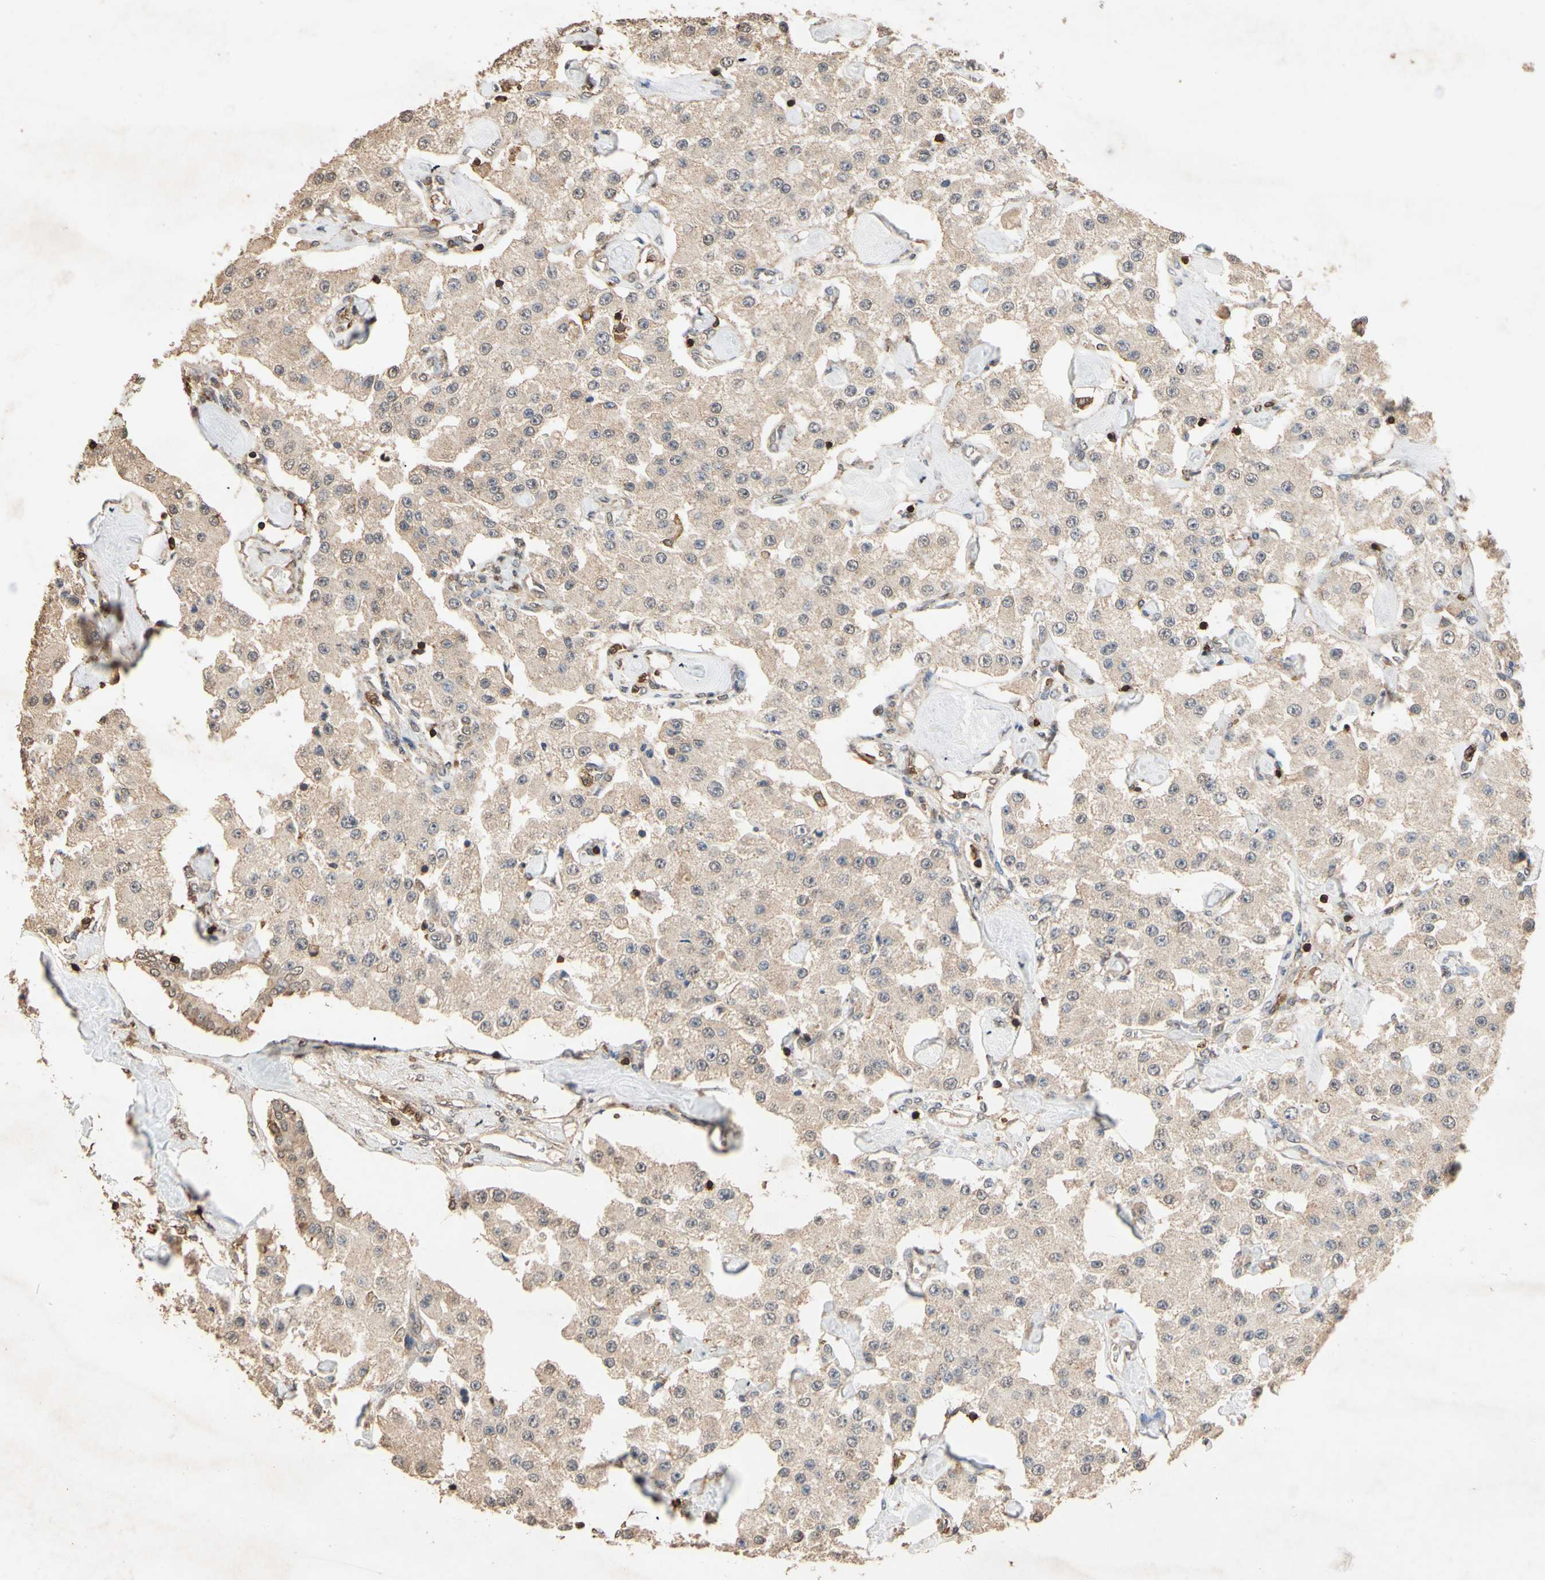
{"staining": {"intensity": "weak", "quantity": ">75%", "location": "cytoplasmic/membranous"}, "tissue": "carcinoid", "cell_type": "Tumor cells", "image_type": "cancer", "snomed": [{"axis": "morphology", "description": "Carcinoid, malignant, NOS"}, {"axis": "topography", "description": "Pancreas"}], "caption": "The immunohistochemical stain shows weak cytoplasmic/membranous expression in tumor cells of carcinoid tissue.", "gene": "MAP3K10", "patient": {"sex": "male", "age": 41}}